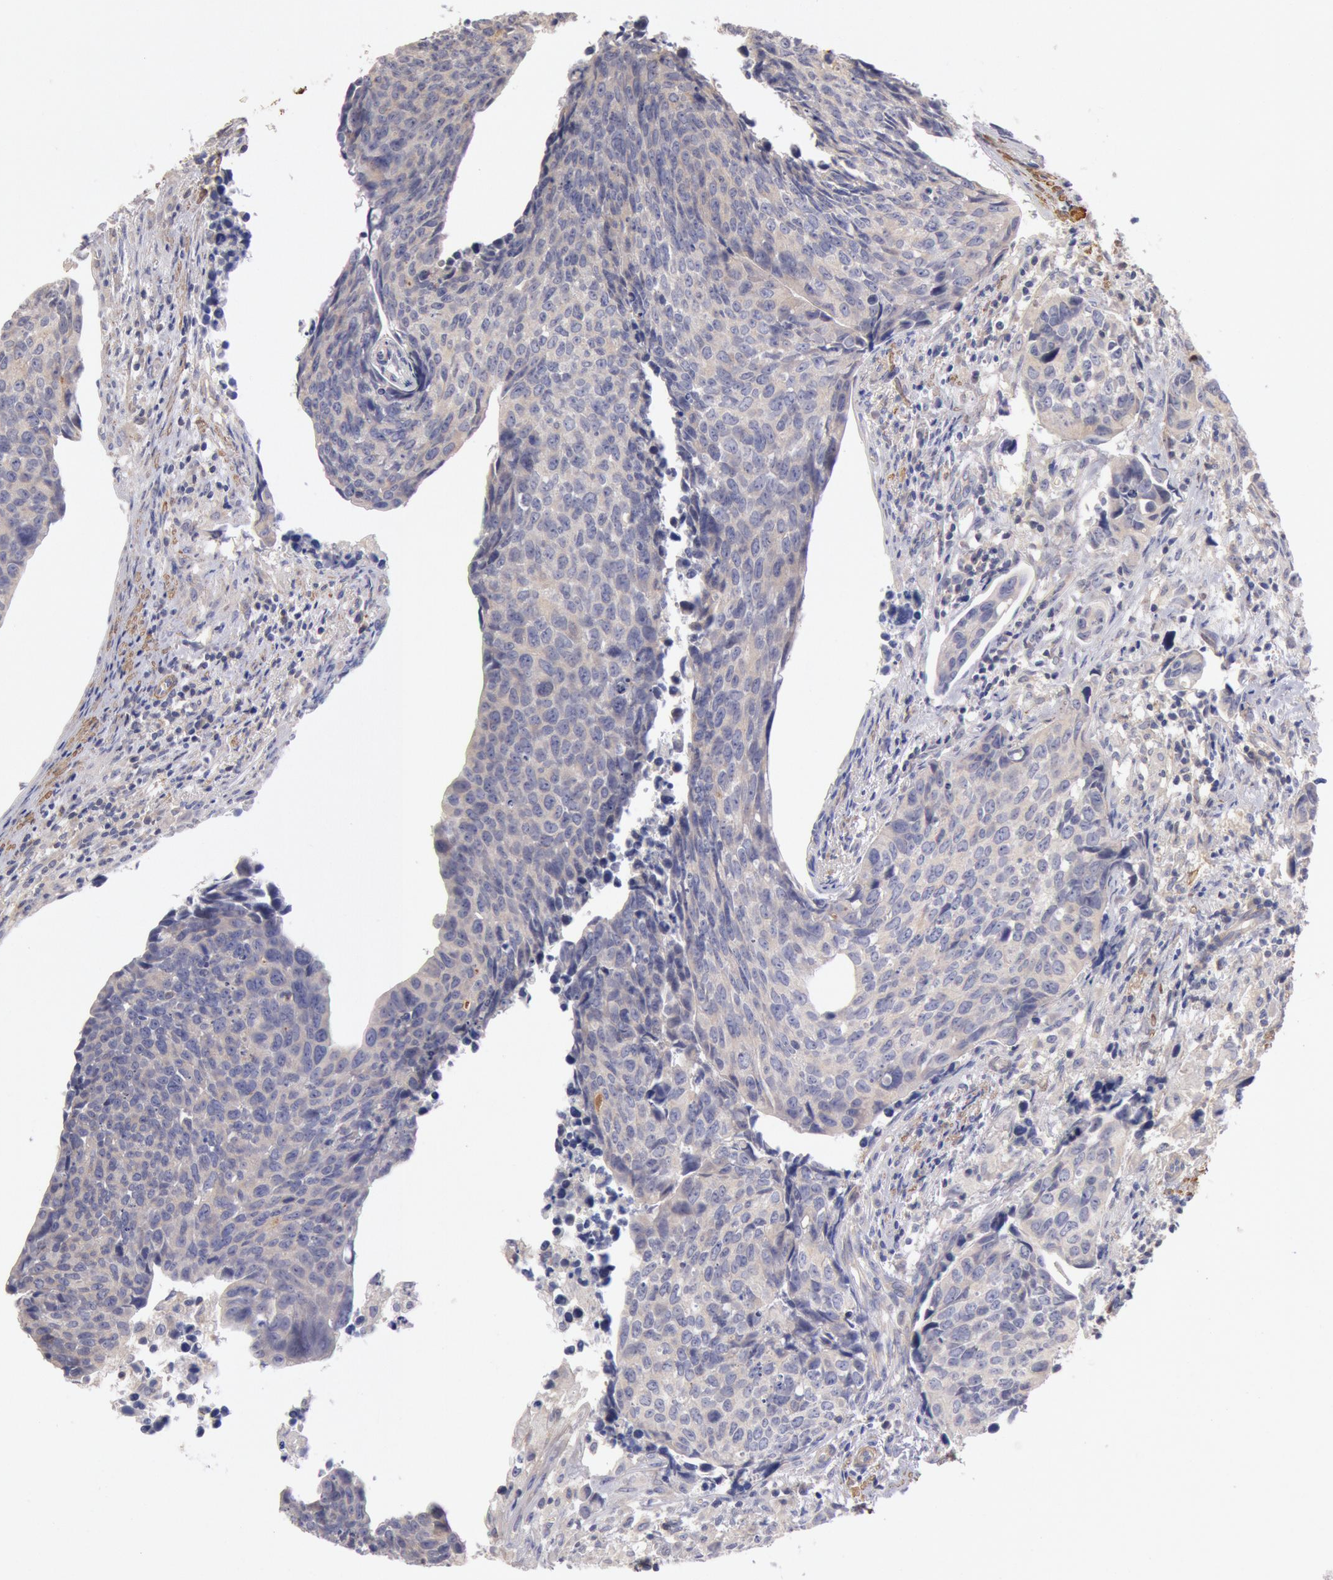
{"staining": {"intensity": "weak", "quantity": "<25%", "location": "cytoplasmic/membranous"}, "tissue": "urothelial cancer", "cell_type": "Tumor cells", "image_type": "cancer", "snomed": [{"axis": "morphology", "description": "Urothelial carcinoma, High grade"}, {"axis": "topography", "description": "Urinary bladder"}], "caption": "This is an IHC histopathology image of high-grade urothelial carcinoma. There is no expression in tumor cells.", "gene": "TMED8", "patient": {"sex": "male", "age": 81}}